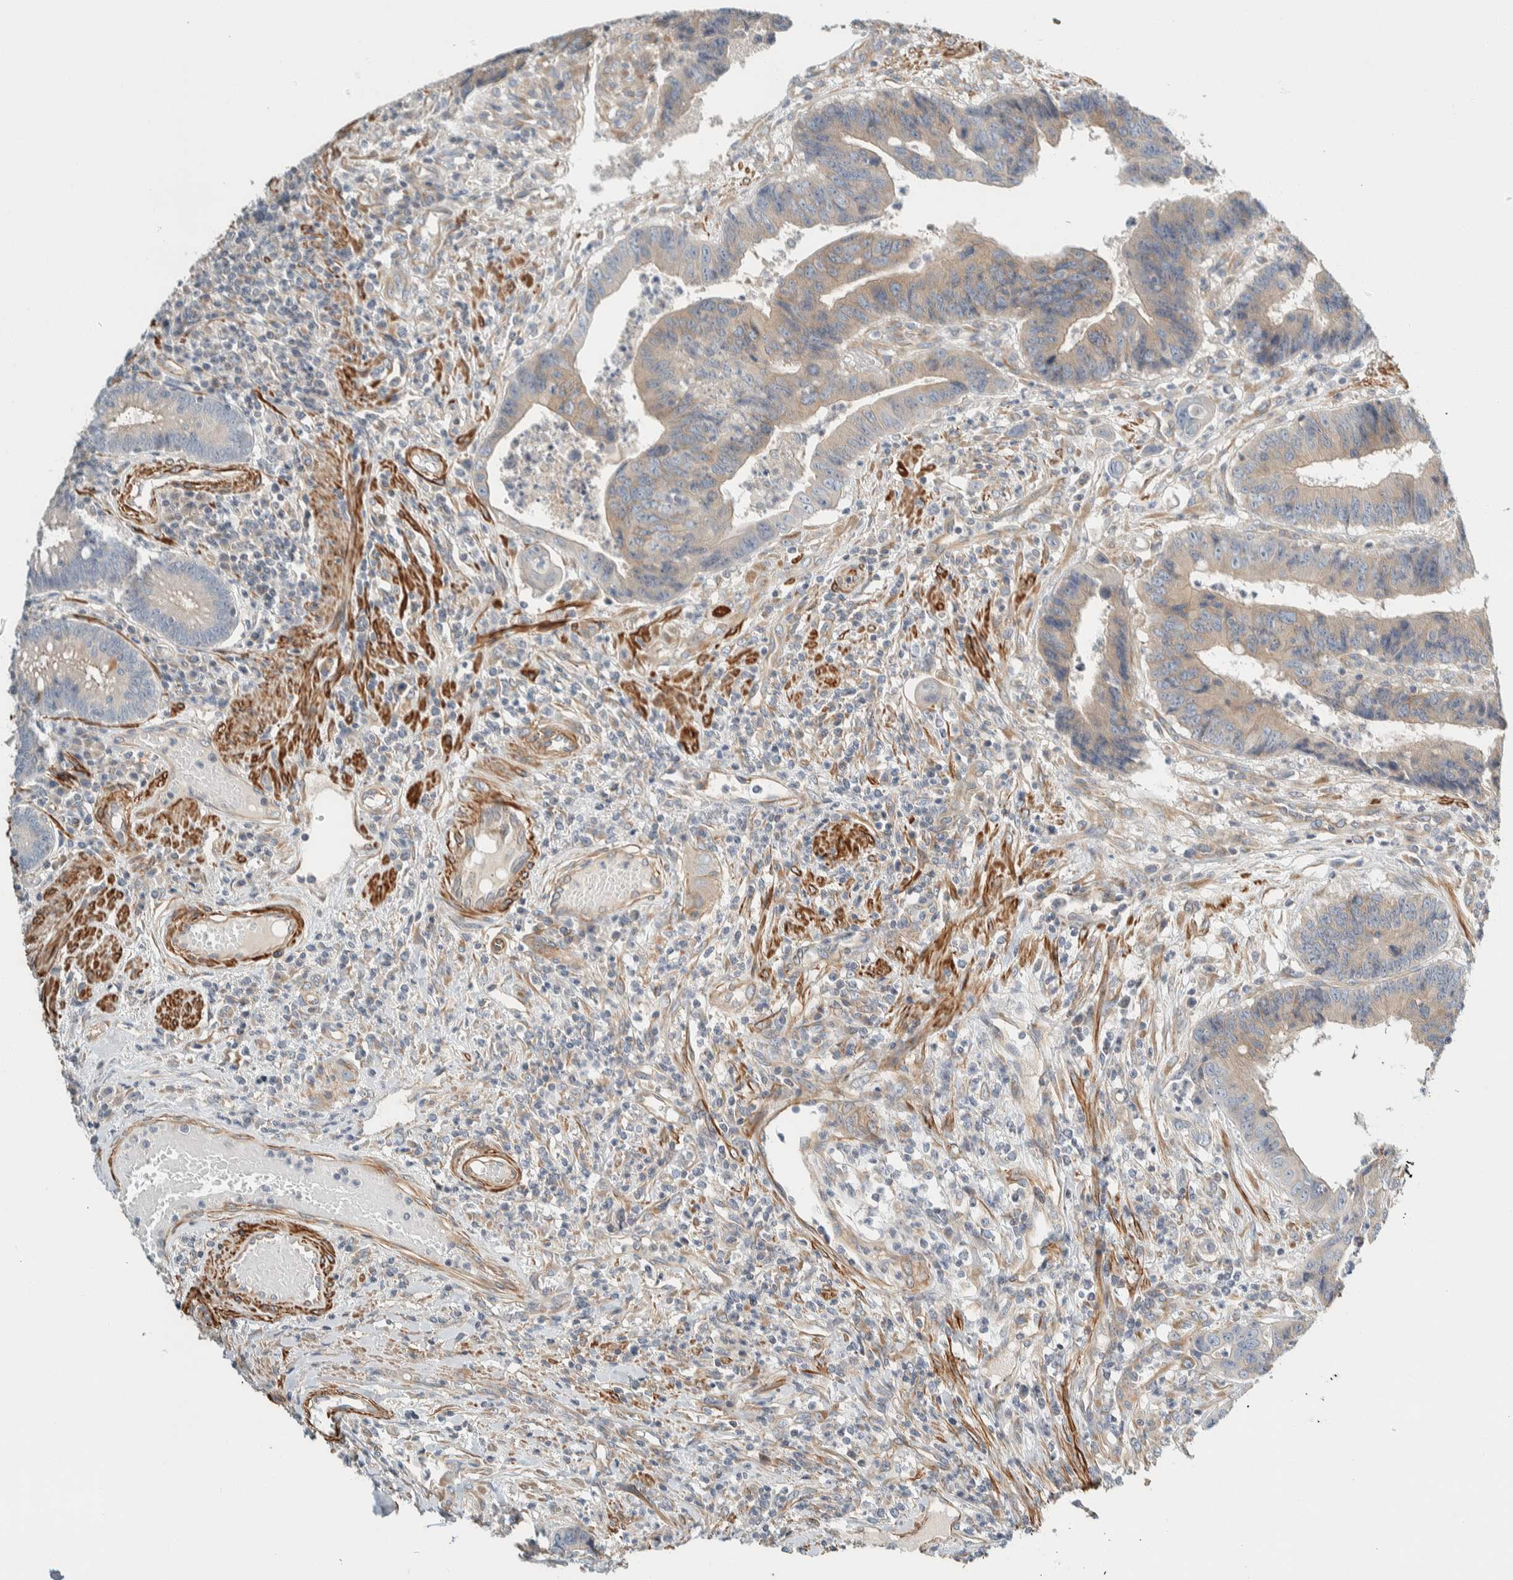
{"staining": {"intensity": "weak", "quantity": "25%-75%", "location": "cytoplasmic/membranous"}, "tissue": "colorectal cancer", "cell_type": "Tumor cells", "image_type": "cancer", "snomed": [{"axis": "morphology", "description": "Adenocarcinoma, NOS"}, {"axis": "topography", "description": "Rectum"}], "caption": "Protein staining of adenocarcinoma (colorectal) tissue displays weak cytoplasmic/membranous positivity in approximately 25%-75% of tumor cells.", "gene": "CDR2", "patient": {"sex": "male", "age": 84}}